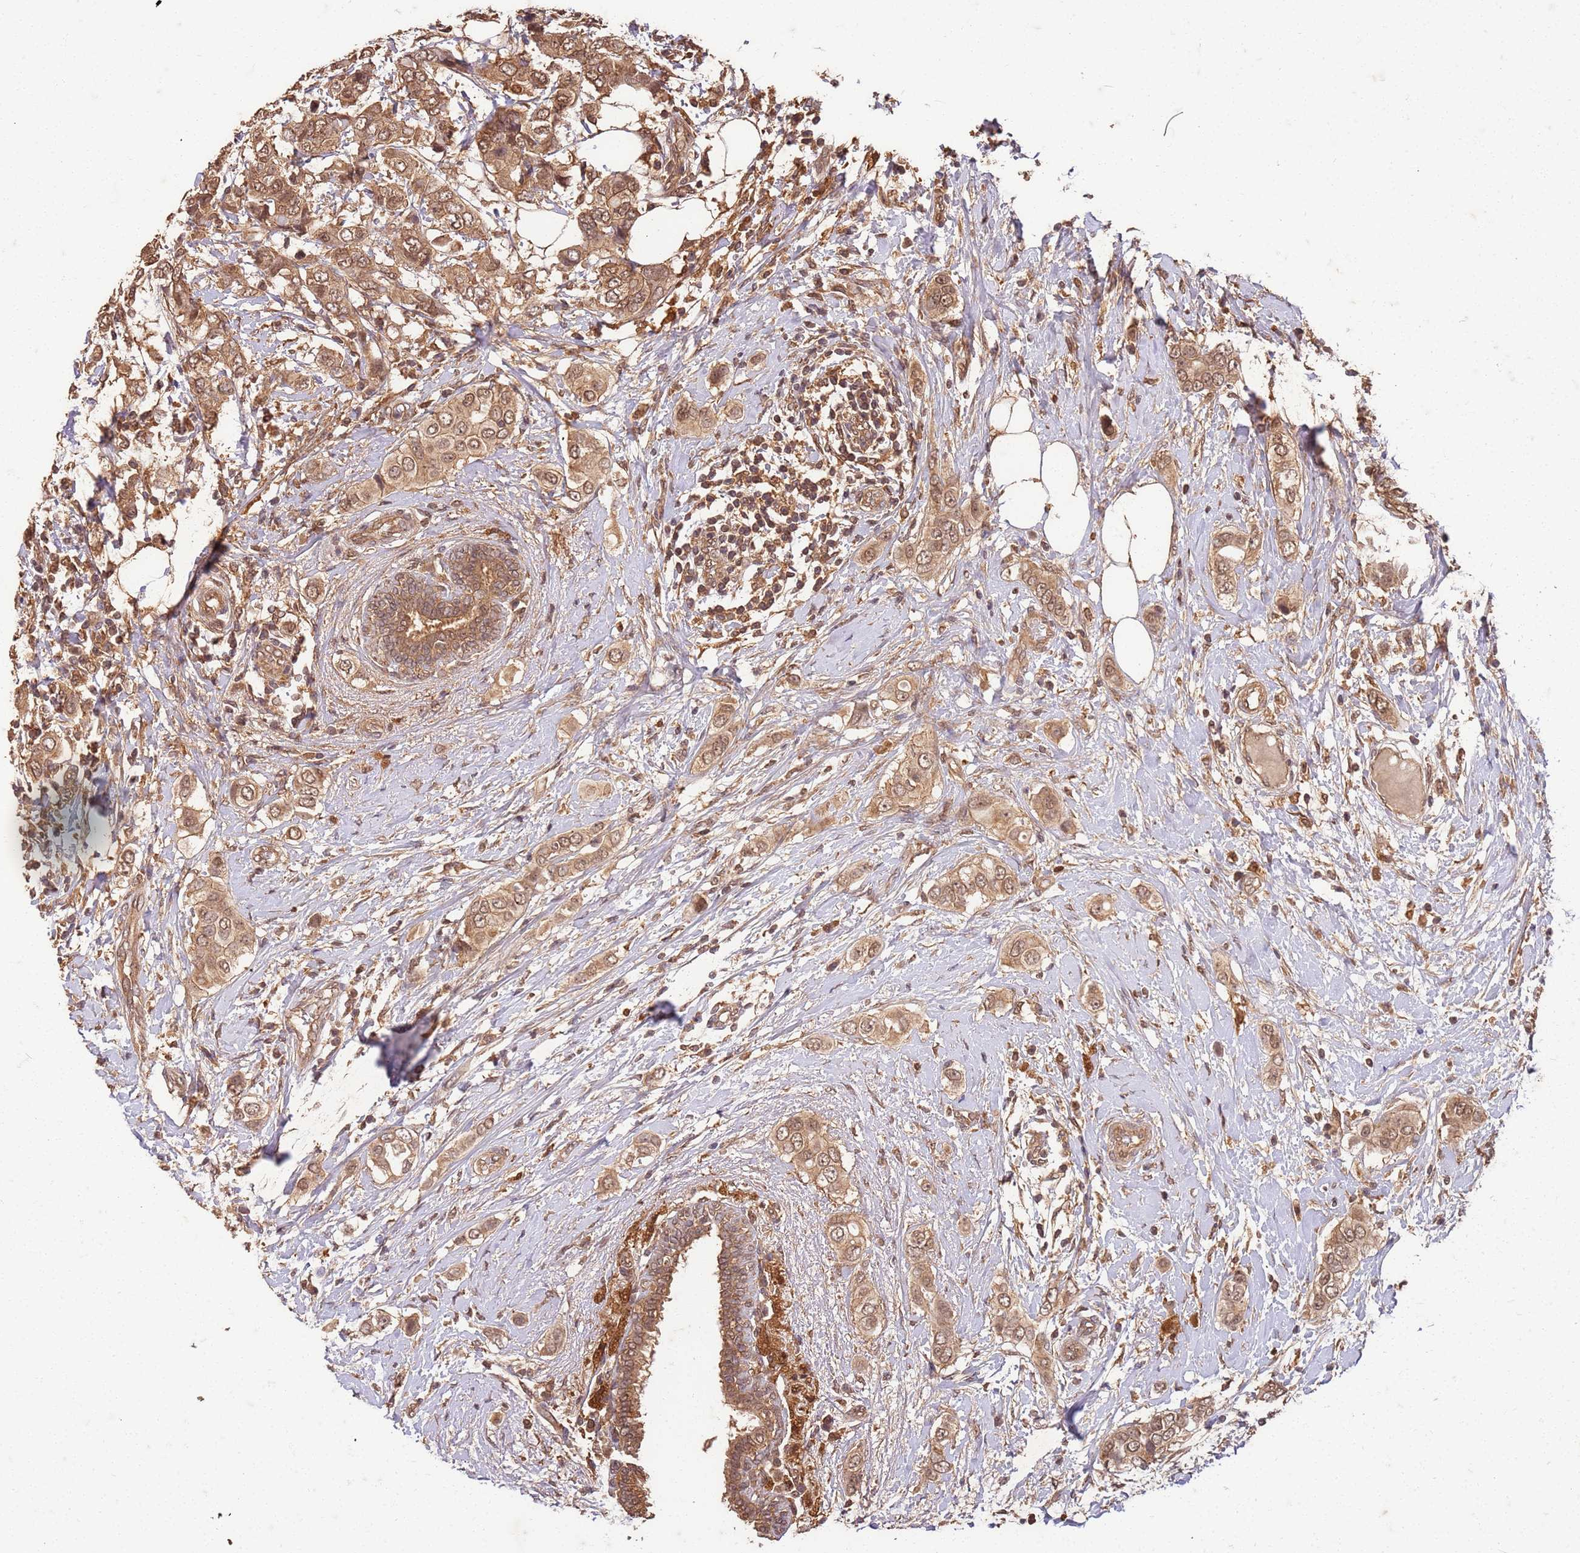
{"staining": {"intensity": "moderate", "quantity": ">75%", "location": "cytoplasmic/membranous,nuclear"}, "tissue": "breast cancer", "cell_type": "Tumor cells", "image_type": "cancer", "snomed": [{"axis": "morphology", "description": "Lobular carcinoma"}, {"axis": "topography", "description": "Breast"}], "caption": "Human breast cancer stained with a protein marker reveals moderate staining in tumor cells.", "gene": "UBE3A", "patient": {"sex": "female", "age": 51}}